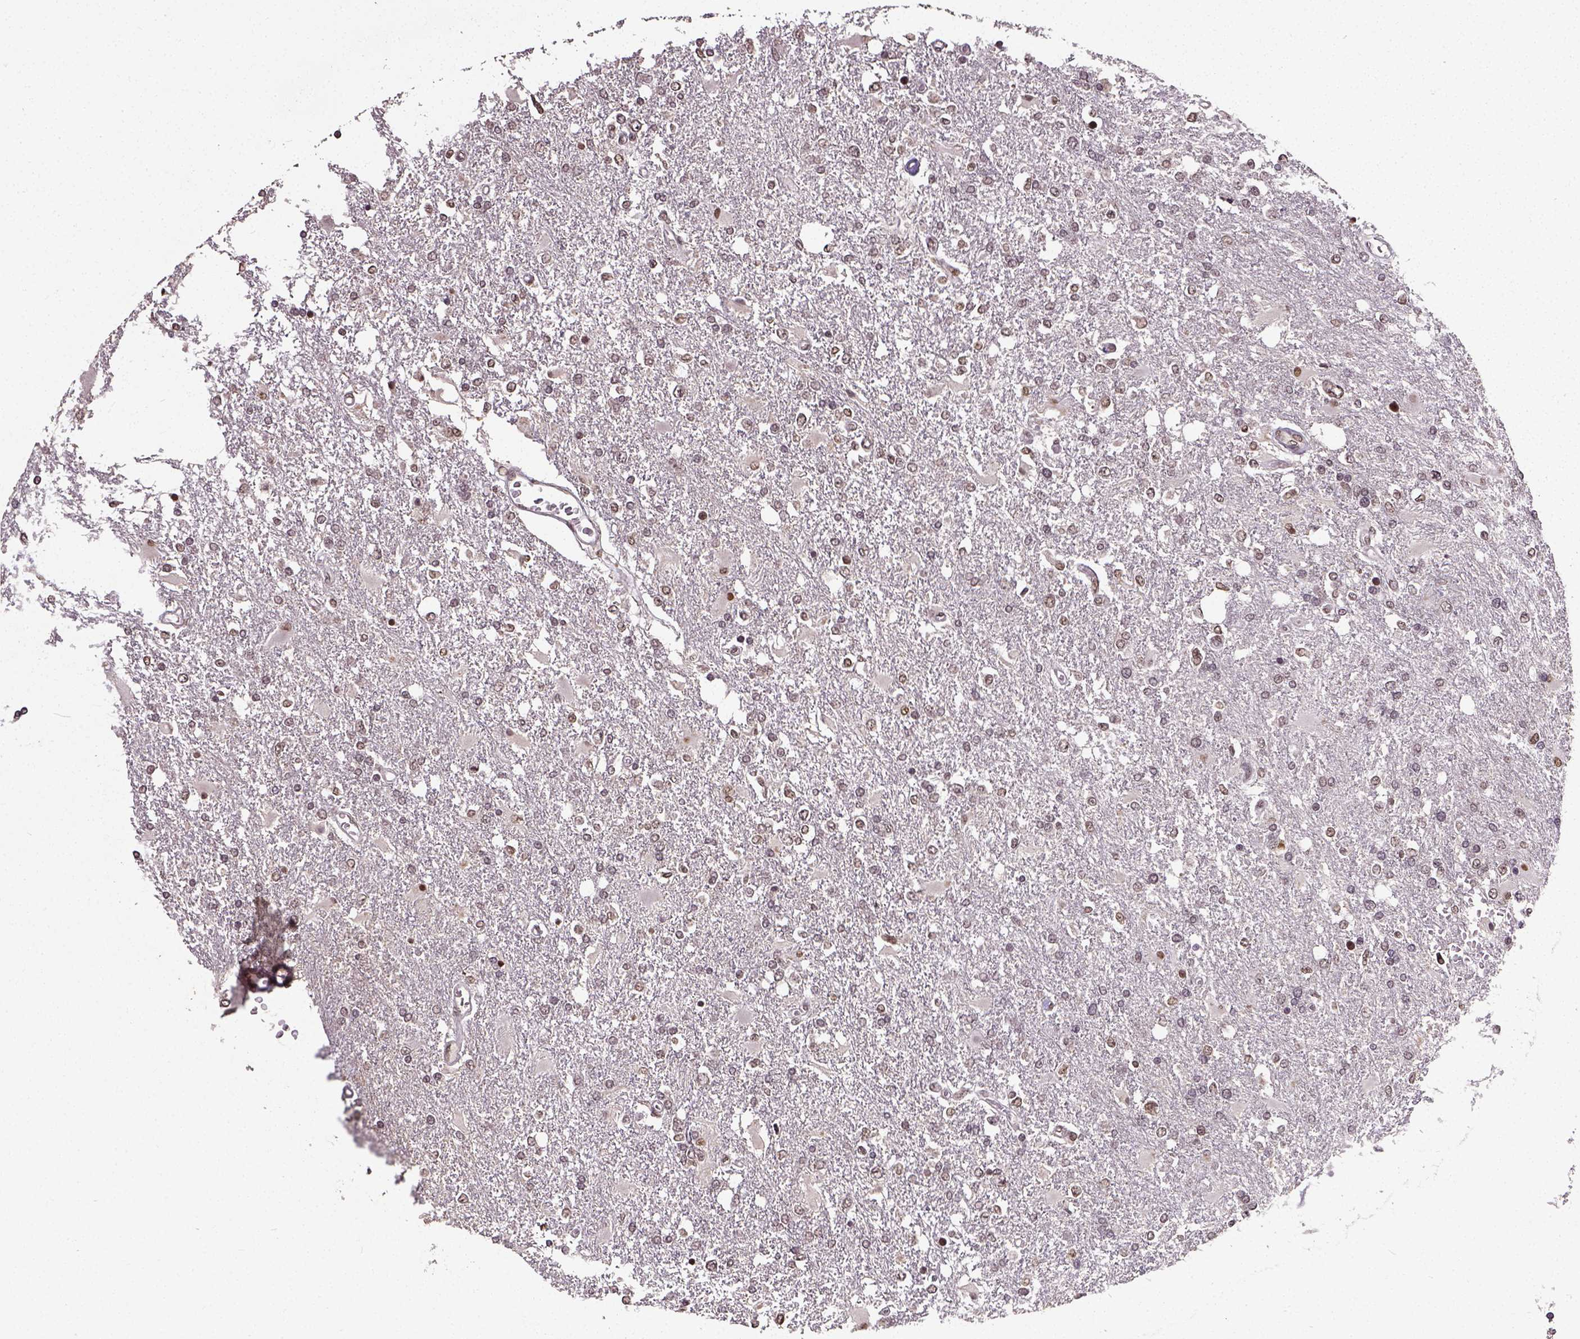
{"staining": {"intensity": "moderate", "quantity": "25%-75%", "location": "nuclear"}, "tissue": "glioma", "cell_type": "Tumor cells", "image_type": "cancer", "snomed": [{"axis": "morphology", "description": "Glioma, malignant, High grade"}, {"axis": "topography", "description": "Cerebral cortex"}], "caption": "The micrograph demonstrates staining of glioma, revealing moderate nuclear protein staining (brown color) within tumor cells.", "gene": "ATRX", "patient": {"sex": "male", "age": 79}}